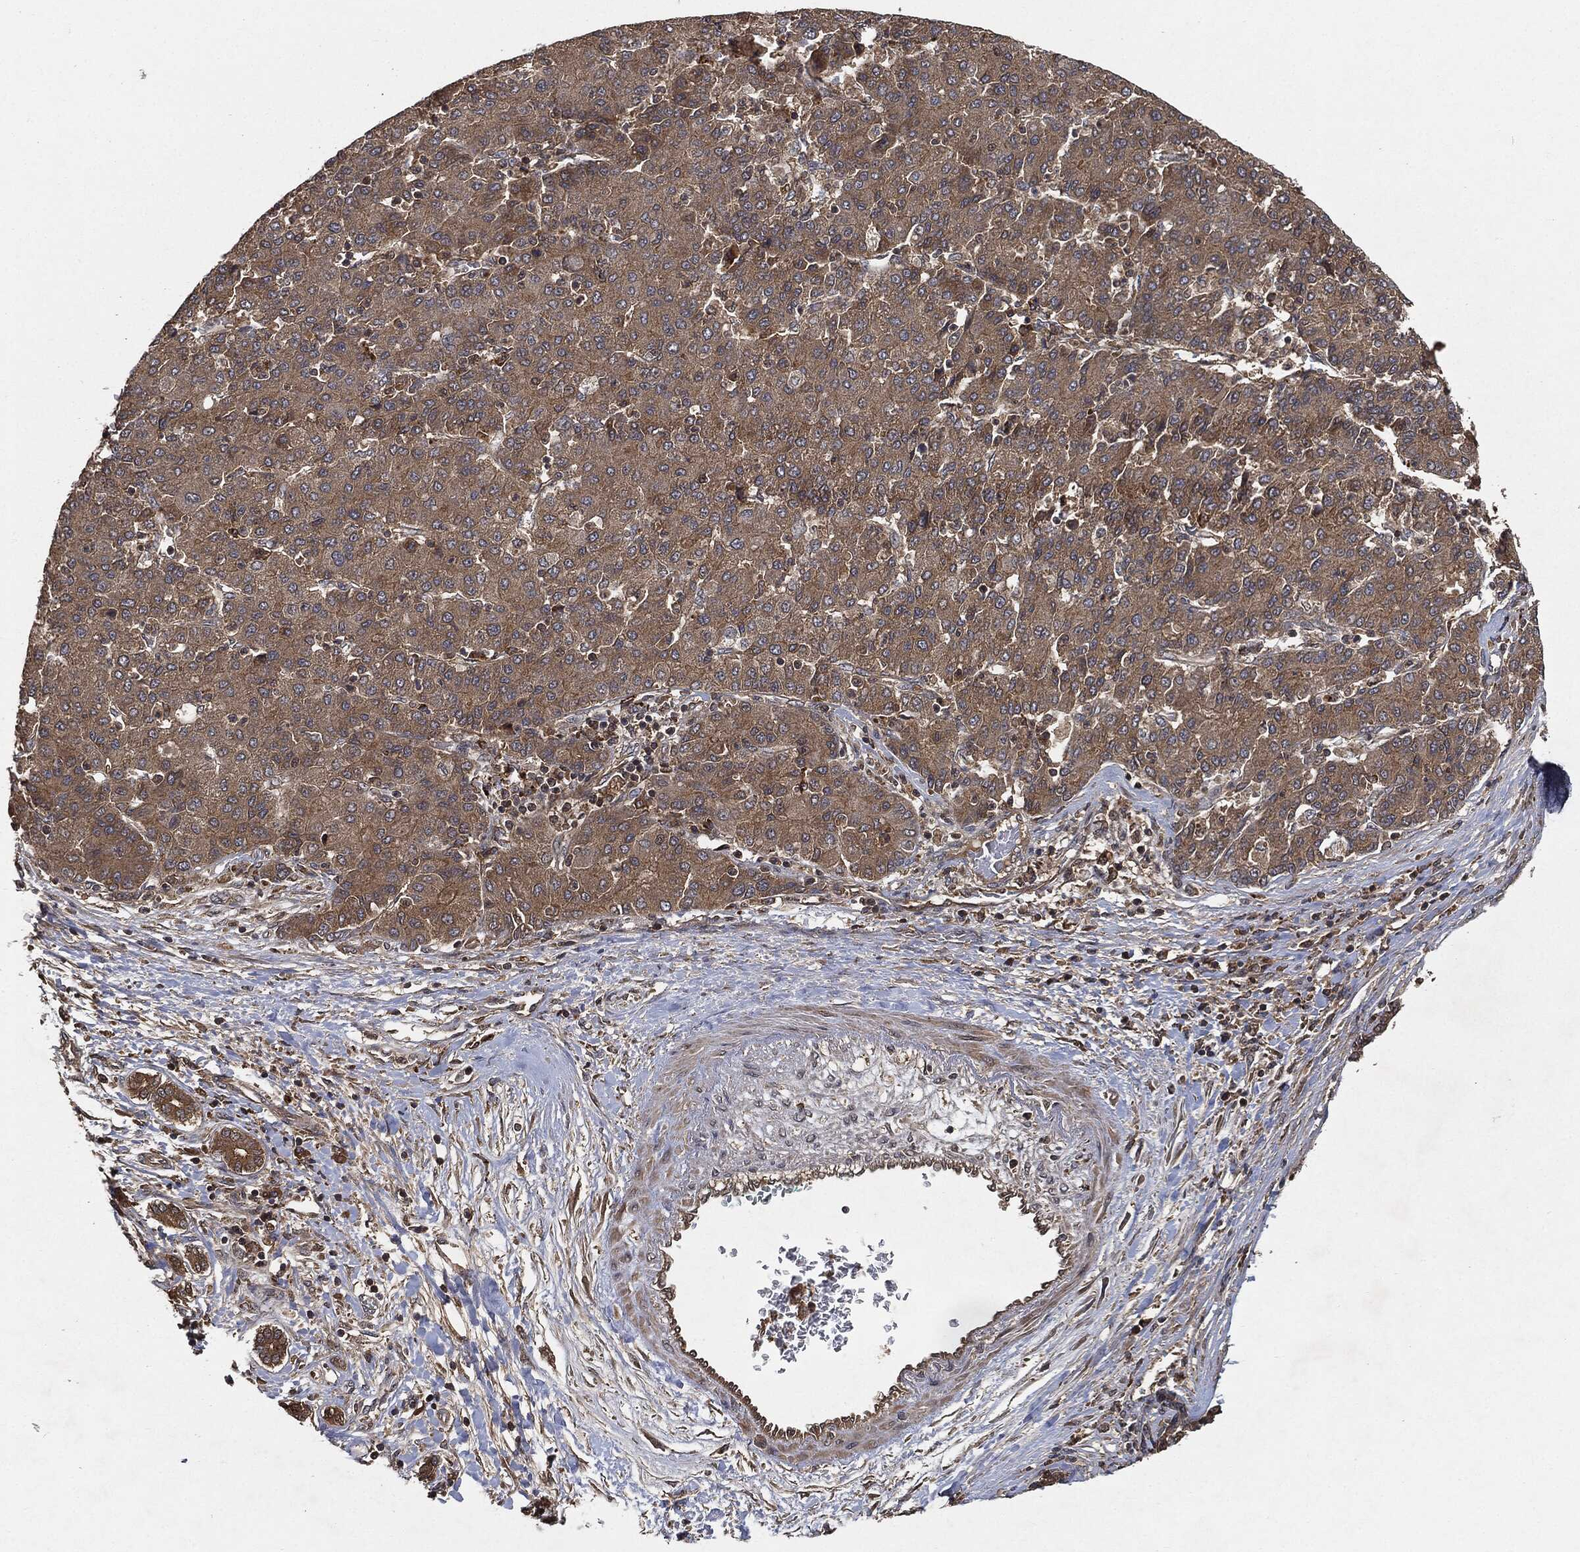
{"staining": {"intensity": "moderate", "quantity": ">75%", "location": "cytoplasmic/membranous"}, "tissue": "liver cancer", "cell_type": "Tumor cells", "image_type": "cancer", "snomed": [{"axis": "morphology", "description": "Carcinoma, Hepatocellular, NOS"}, {"axis": "topography", "description": "Liver"}], "caption": "Liver cancer (hepatocellular carcinoma) tissue reveals moderate cytoplasmic/membranous positivity in about >75% of tumor cells, visualized by immunohistochemistry.", "gene": "BRAF", "patient": {"sex": "male", "age": 65}}